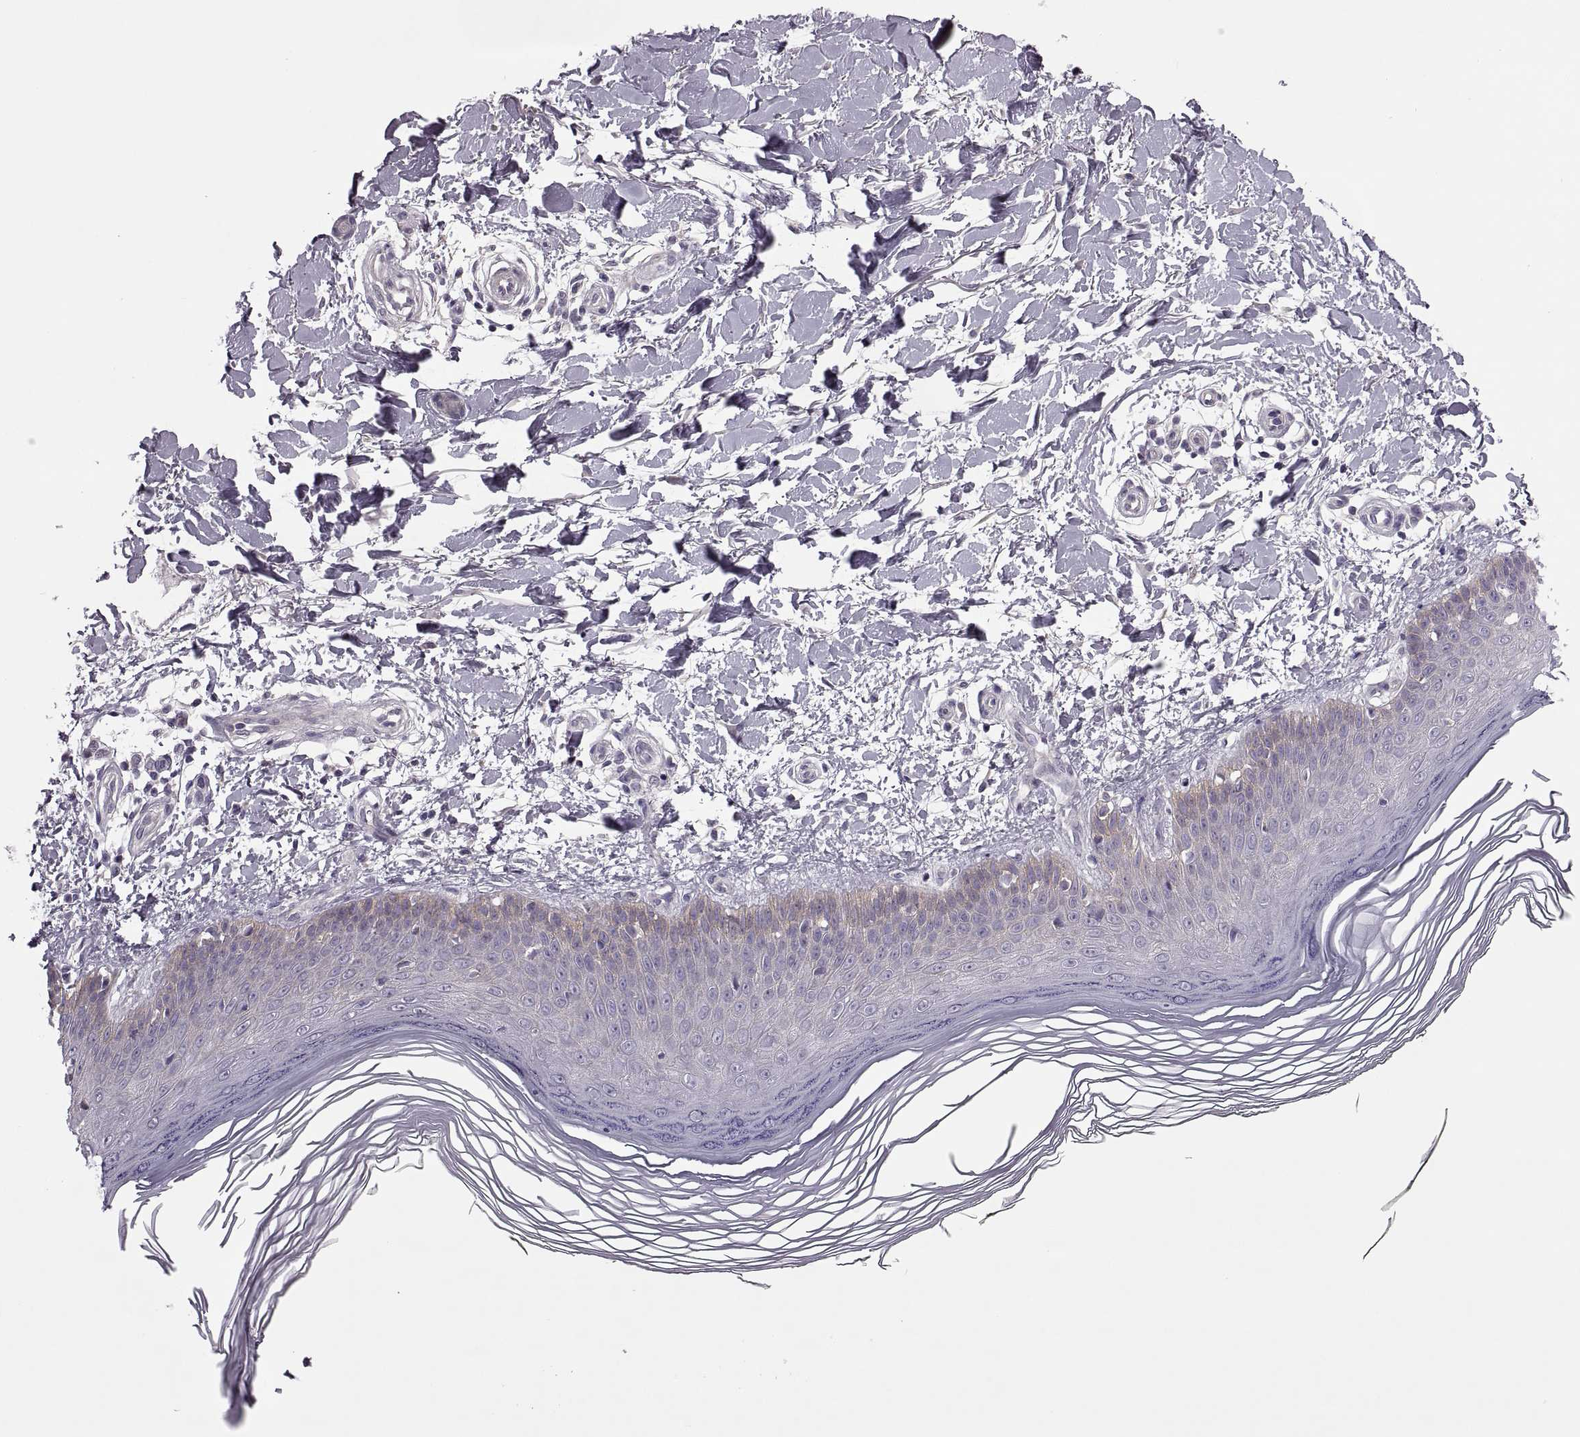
{"staining": {"intensity": "negative", "quantity": "none", "location": "none"}, "tissue": "skin", "cell_type": "Fibroblasts", "image_type": "normal", "snomed": [{"axis": "morphology", "description": "Normal tissue, NOS"}, {"axis": "topography", "description": "Skin"}], "caption": "Fibroblasts are negative for protein expression in unremarkable human skin. Brightfield microscopy of immunohistochemistry stained with DAB (brown) and hematoxylin (blue), captured at high magnification.", "gene": "RIPK4", "patient": {"sex": "female", "age": 62}}